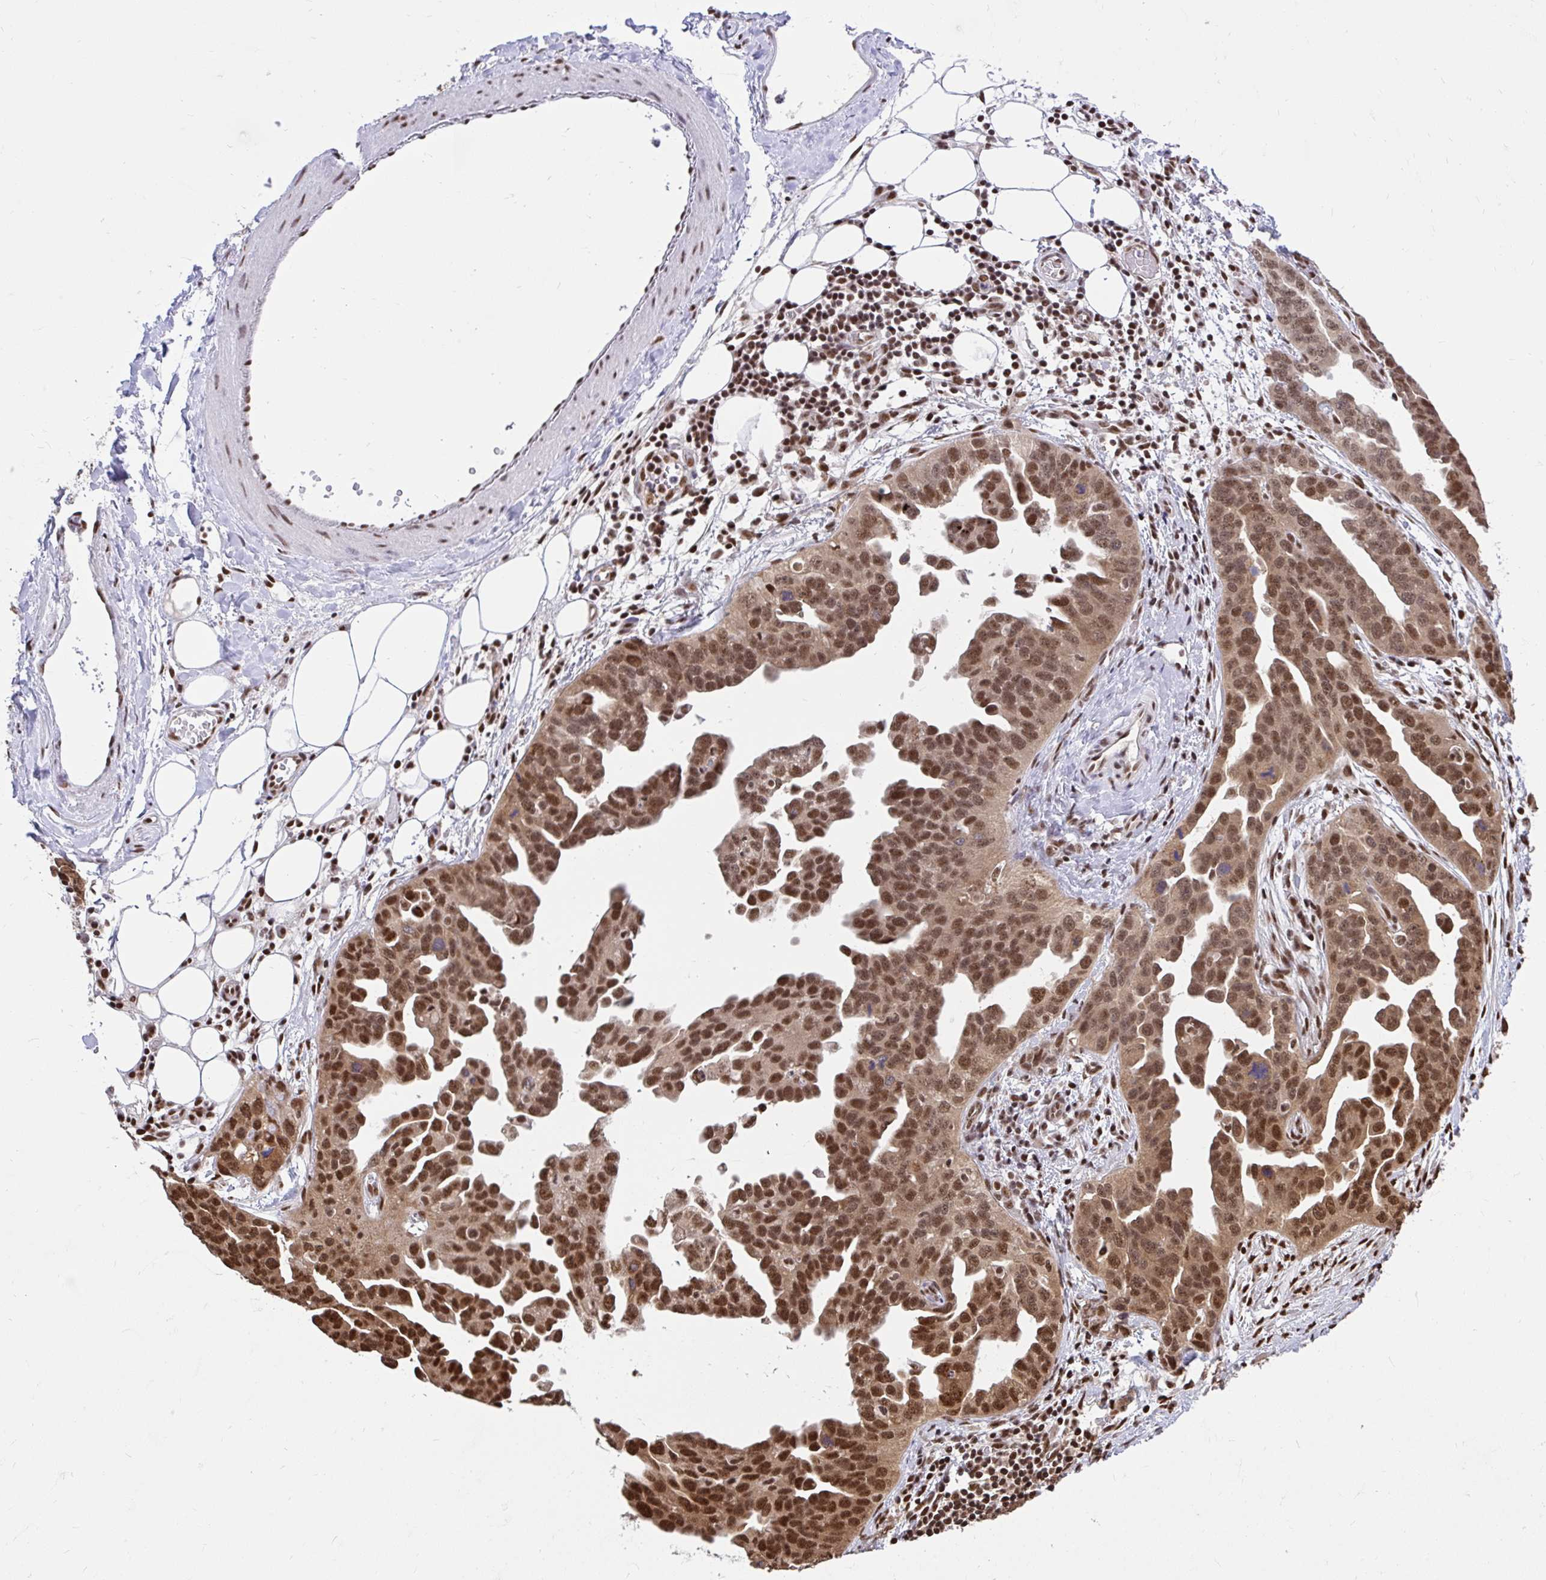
{"staining": {"intensity": "moderate", "quantity": ">75%", "location": "nuclear"}, "tissue": "ovarian cancer", "cell_type": "Tumor cells", "image_type": "cancer", "snomed": [{"axis": "morphology", "description": "Cystadenocarcinoma, serous, NOS"}, {"axis": "topography", "description": "Ovary"}], "caption": "Immunohistochemistry (IHC) photomicrograph of neoplastic tissue: serous cystadenocarcinoma (ovarian) stained using immunohistochemistry shows medium levels of moderate protein expression localized specifically in the nuclear of tumor cells, appearing as a nuclear brown color.", "gene": "ABCA9", "patient": {"sex": "female", "age": 75}}